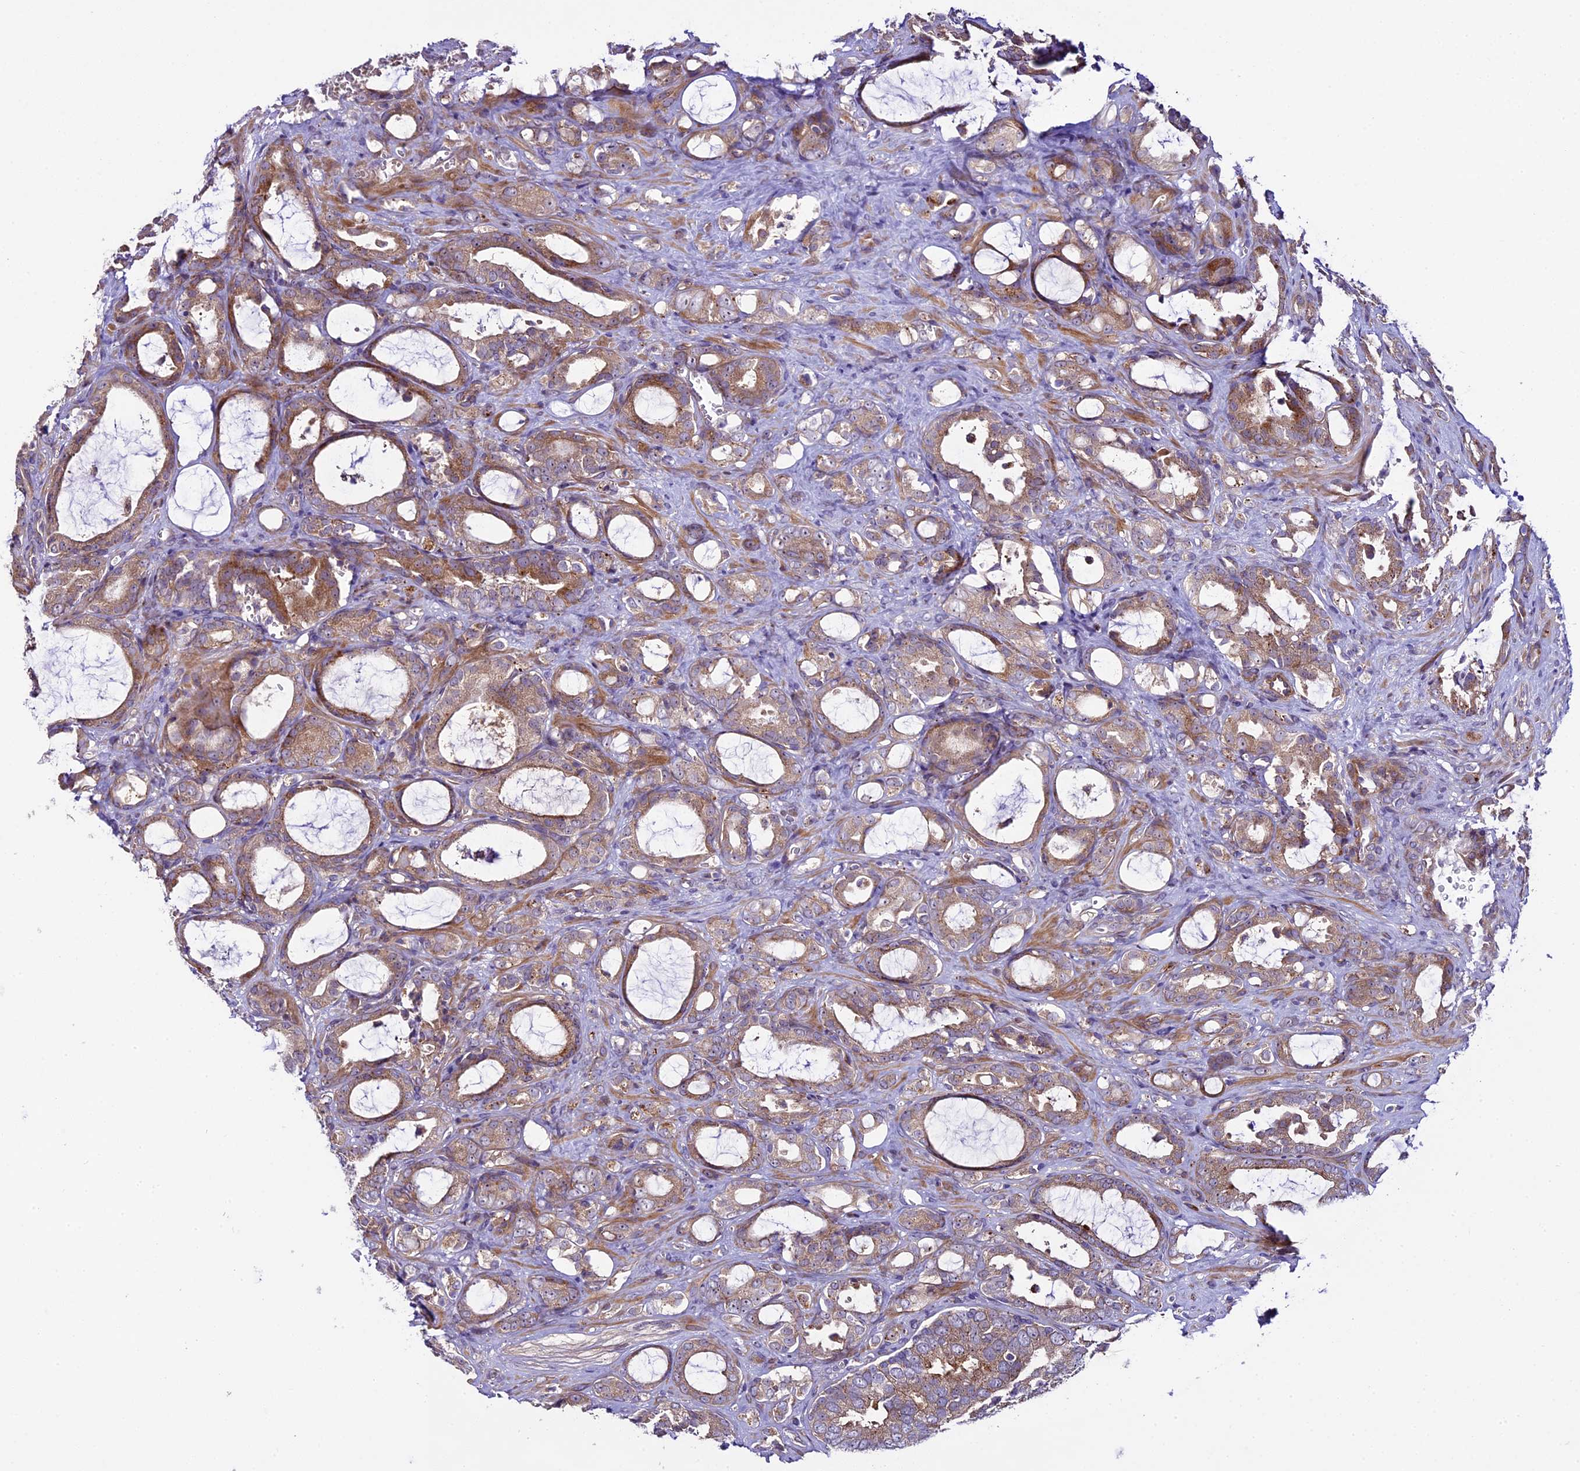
{"staining": {"intensity": "moderate", "quantity": "25%-75%", "location": "cytoplasmic/membranous"}, "tissue": "prostate cancer", "cell_type": "Tumor cells", "image_type": "cancer", "snomed": [{"axis": "morphology", "description": "Adenocarcinoma, High grade"}, {"axis": "topography", "description": "Prostate"}], "caption": "Approximately 25%-75% of tumor cells in prostate high-grade adenocarcinoma reveal moderate cytoplasmic/membranous protein expression as visualized by brown immunohistochemical staining.", "gene": "SPIRE1", "patient": {"sex": "male", "age": 72}}